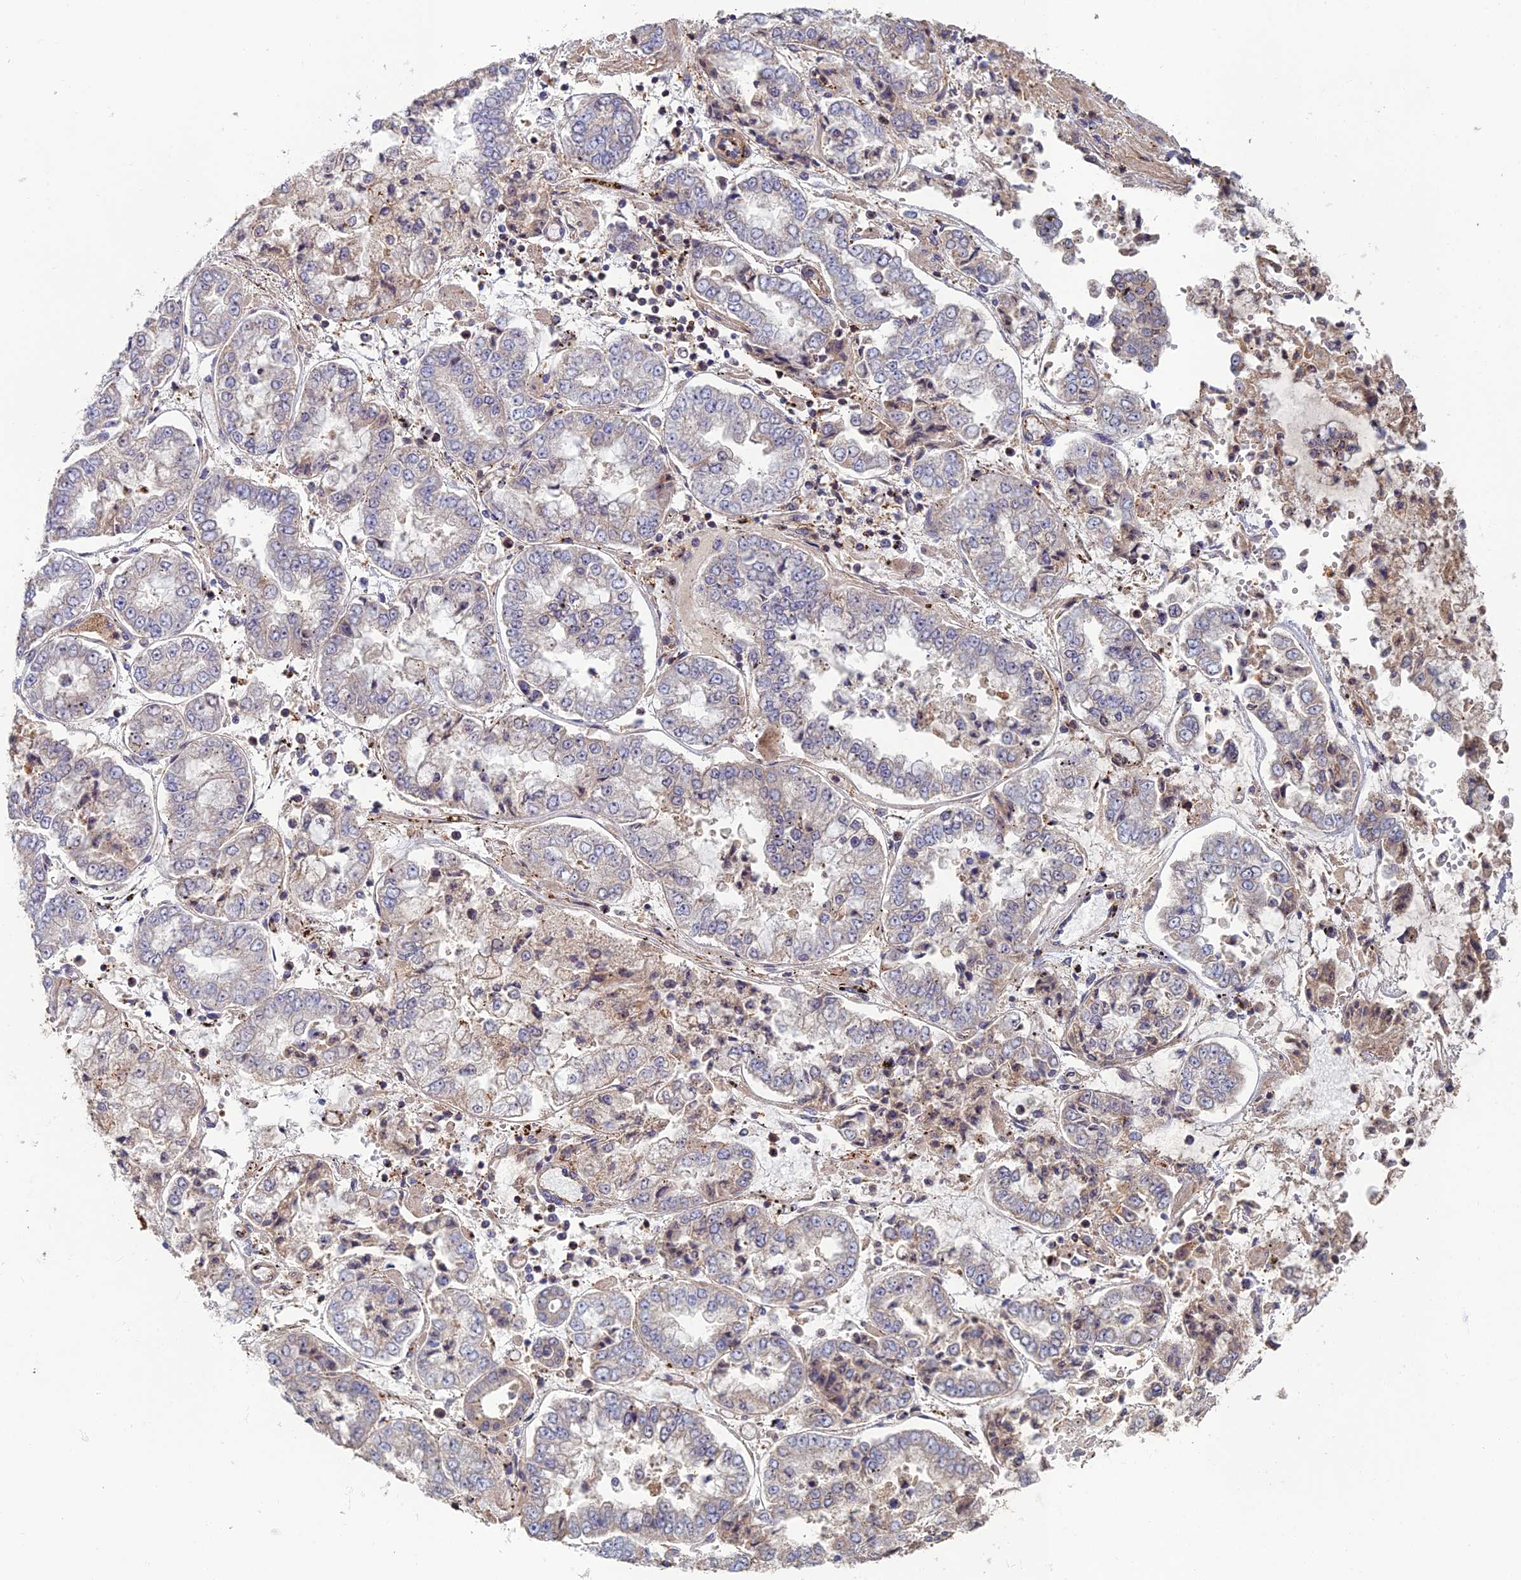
{"staining": {"intensity": "negative", "quantity": "none", "location": "none"}, "tissue": "stomach cancer", "cell_type": "Tumor cells", "image_type": "cancer", "snomed": [{"axis": "morphology", "description": "Adenocarcinoma, NOS"}, {"axis": "topography", "description": "Stomach"}], "caption": "Tumor cells are negative for brown protein staining in adenocarcinoma (stomach).", "gene": "C15orf62", "patient": {"sex": "male", "age": 76}}